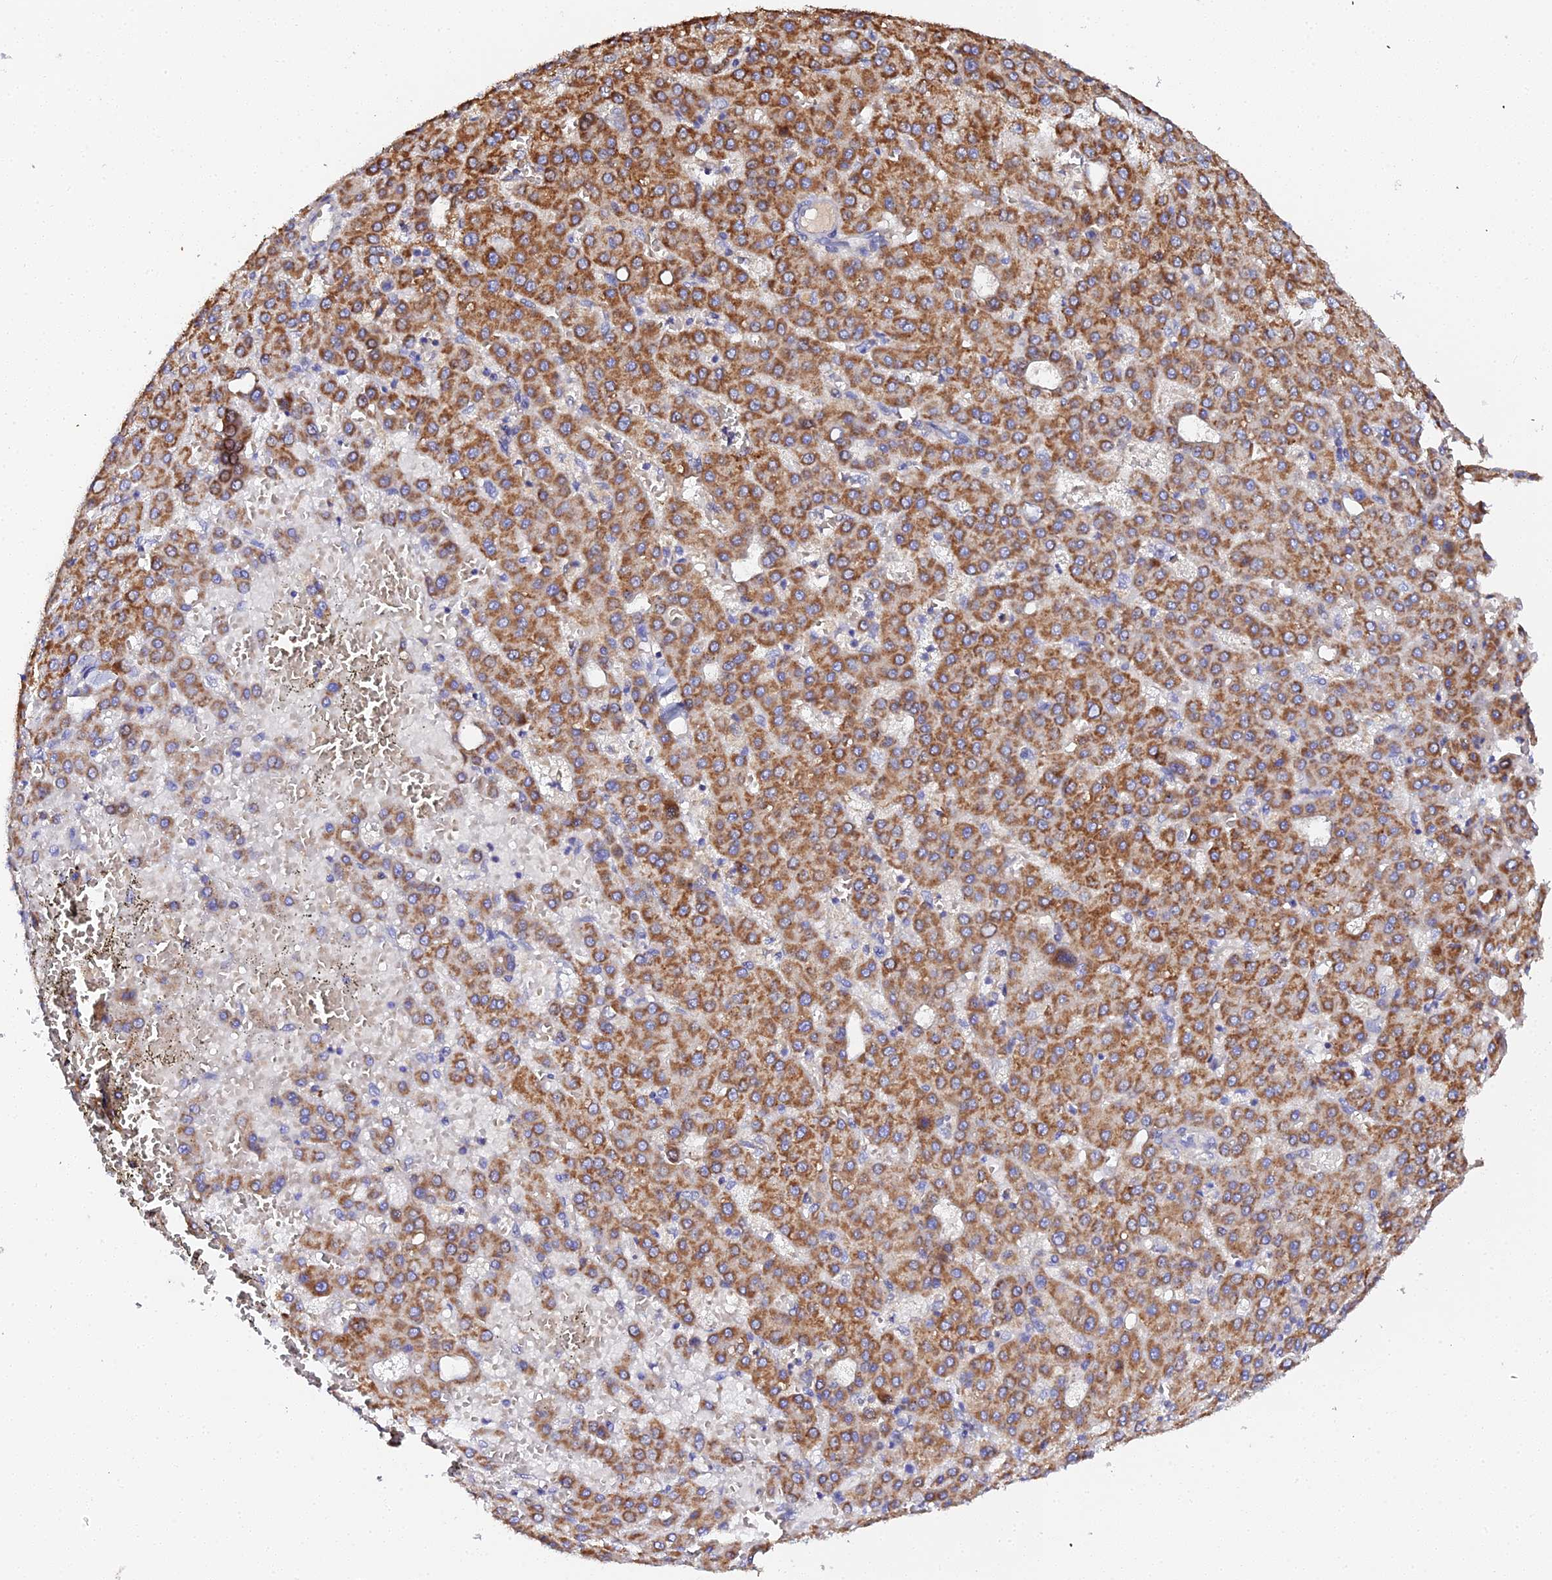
{"staining": {"intensity": "strong", "quantity": ">75%", "location": "cytoplasmic/membranous"}, "tissue": "liver cancer", "cell_type": "Tumor cells", "image_type": "cancer", "snomed": [{"axis": "morphology", "description": "Carcinoma, Hepatocellular, NOS"}, {"axis": "topography", "description": "Liver"}], "caption": "This histopathology image reveals liver cancer (hepatocellular carcinoma) stained with IHC to label a protein in brown. The cytoplasmic/membranous of tumor cells show strong positivity for the protein. Nuclei are counter-stained blue.", "gene": "SCX", "patient": {"sex": "male", "age": 47}}